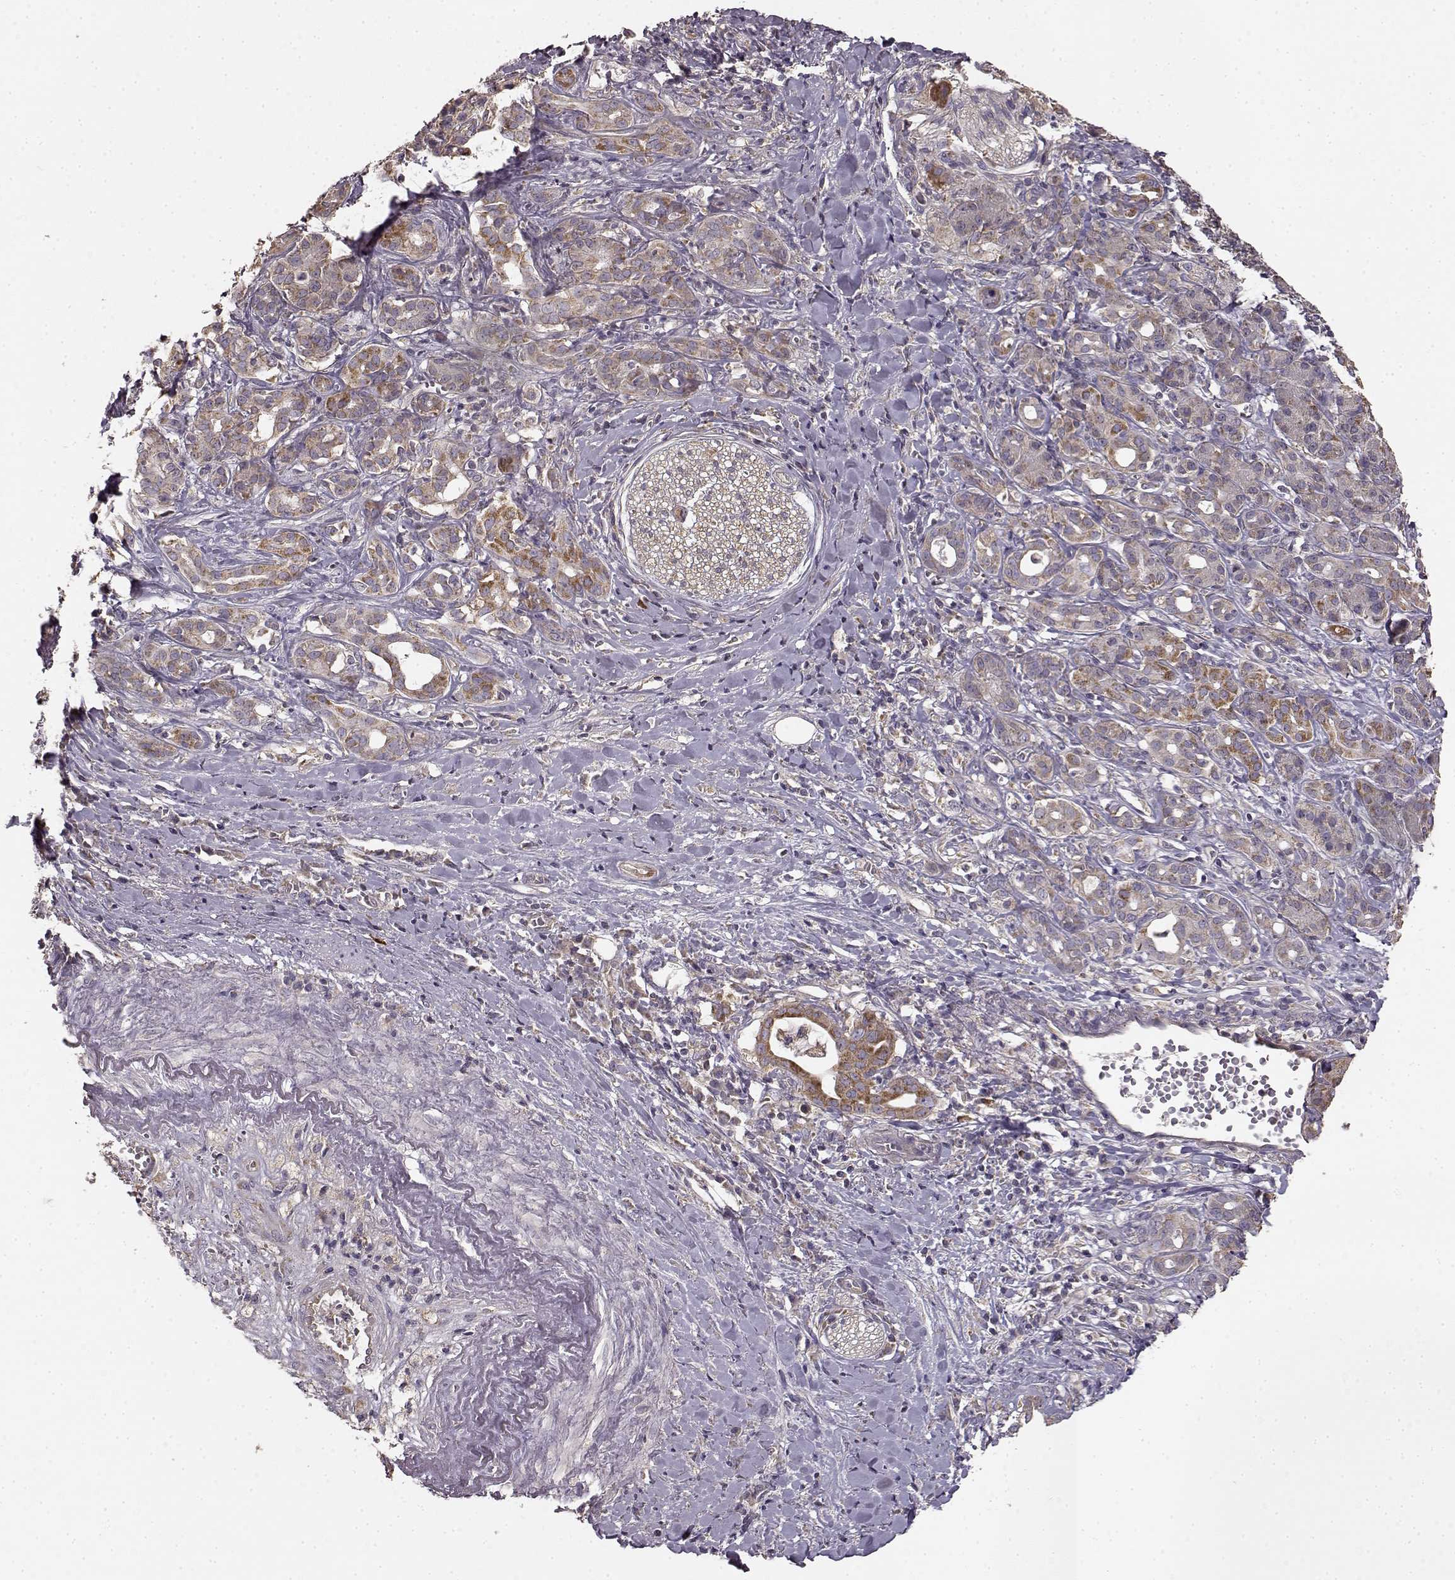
{"staining": {"intensity": "strong", "quantity": "25%-75%", "location": "cytoplasmic/membranous"}, "tissue": "pancreatic cancer", "cell_type": "Tumor cells", "image_type": "cancer", "snomed": [{"axis": "morphology", "description": "Adenocarcinoma, NOS"}, {"axis": "topography", "description": "Pancreas"}], "caption": "Pancreatic adenocarcinoma was stained to show a protein in brown. There is high levels of strong cytoplasmic/membranous expression in approximately 25%-75% of tumor cells.", "gene": "ERBB3", "patient": {"sex": "male", "age": 61}}